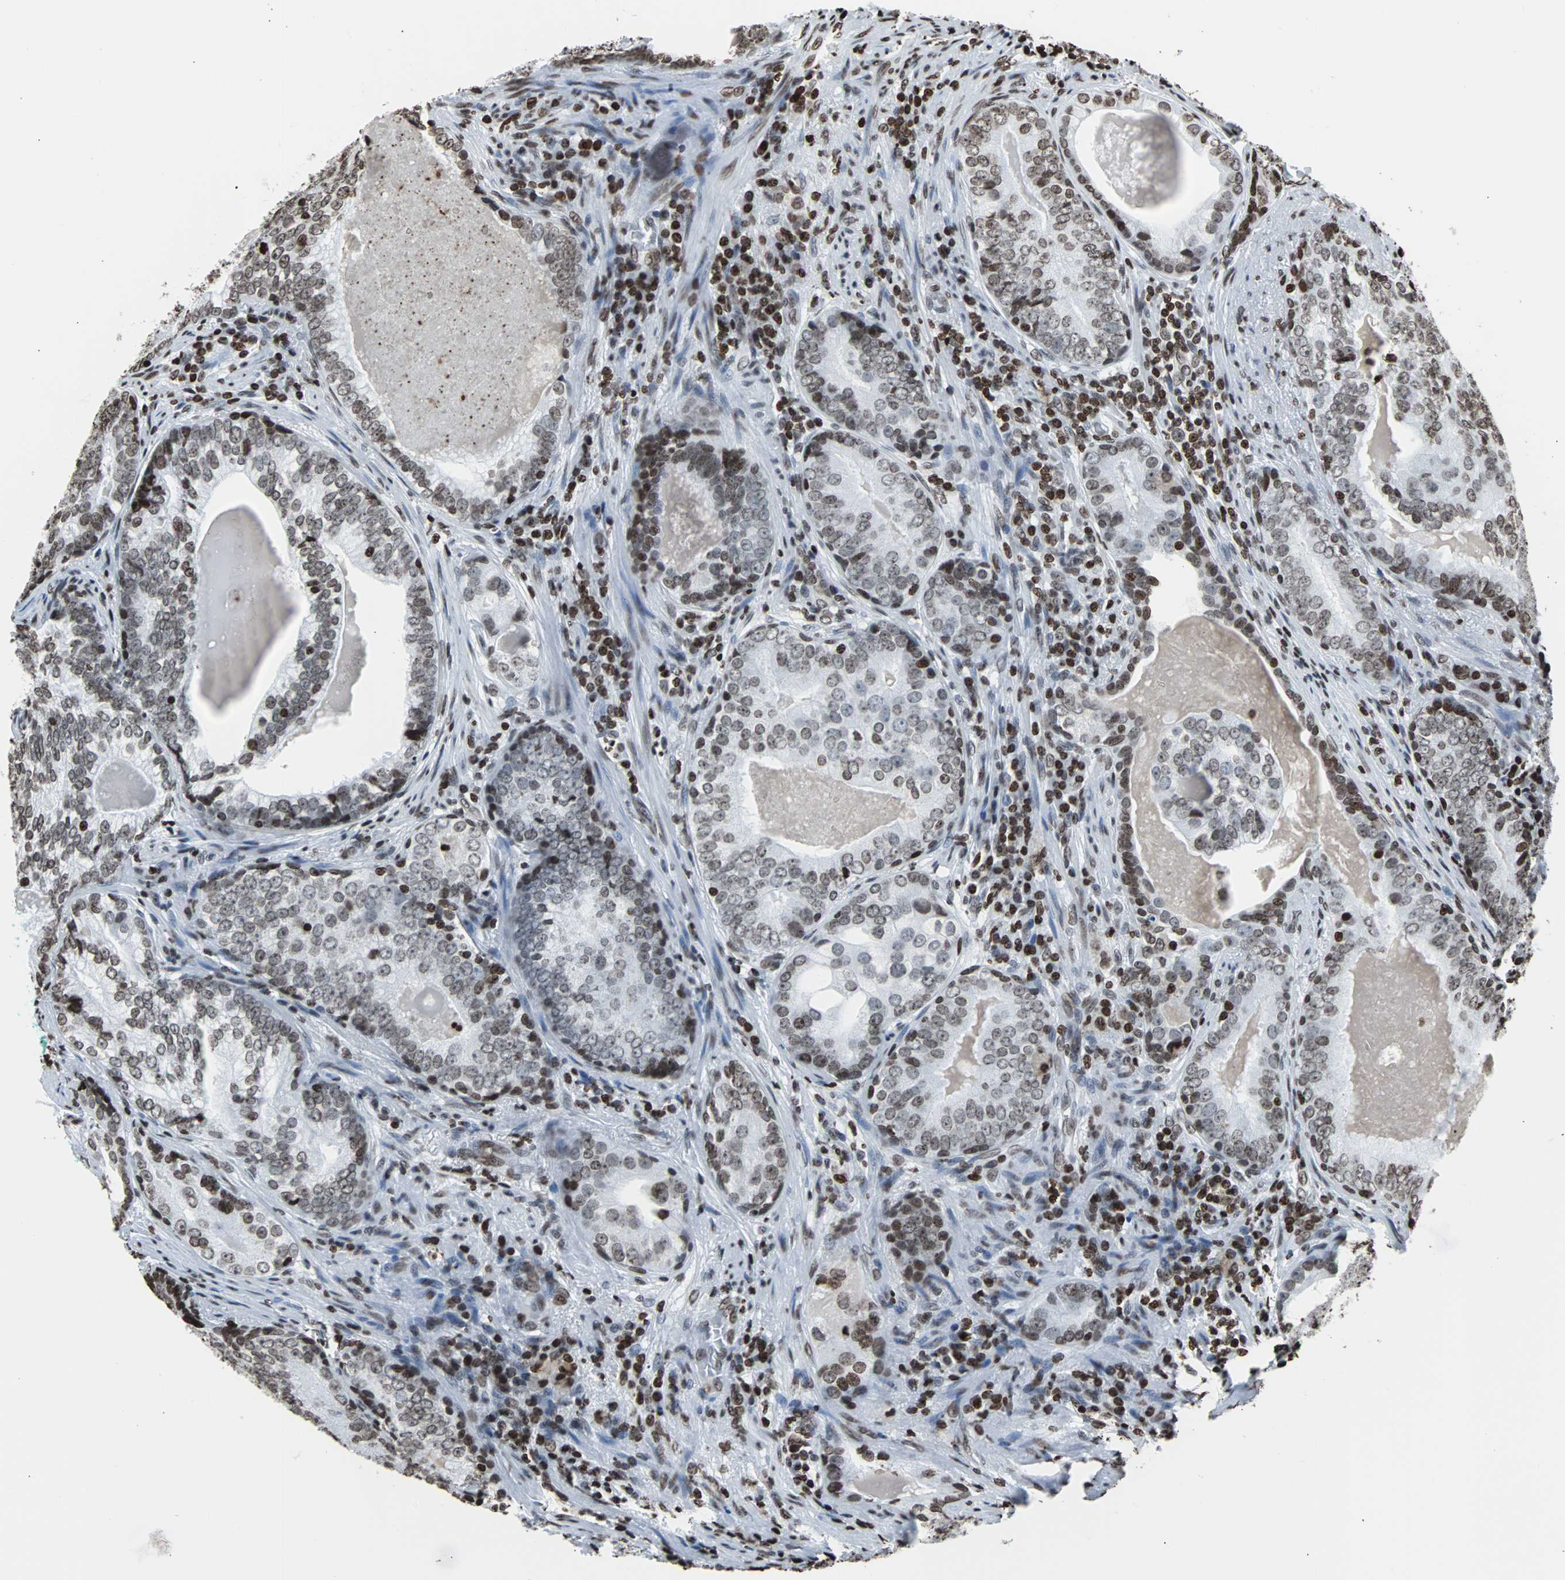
{"staining": {"intensity": "moderate", "quantity": ">75%", "location": "nuclear"}, "tissue": "prostate cancer", "cell_type": "Tumor cells", "image_type": "cancer", "snomed": [{"axis": "morphology", "description": "Adenocarcinoma, High grade"}, {"axis": "topography", "description": "Prostate"}], "caption": "Protein expression by IHC demonstrates moderate nuclear expression in about >75% of tumor cells in adenocarcinoma (high-grade) (prostate).", "gene": "H2BC18", "patient": {"sex": "male", "age": 66}}